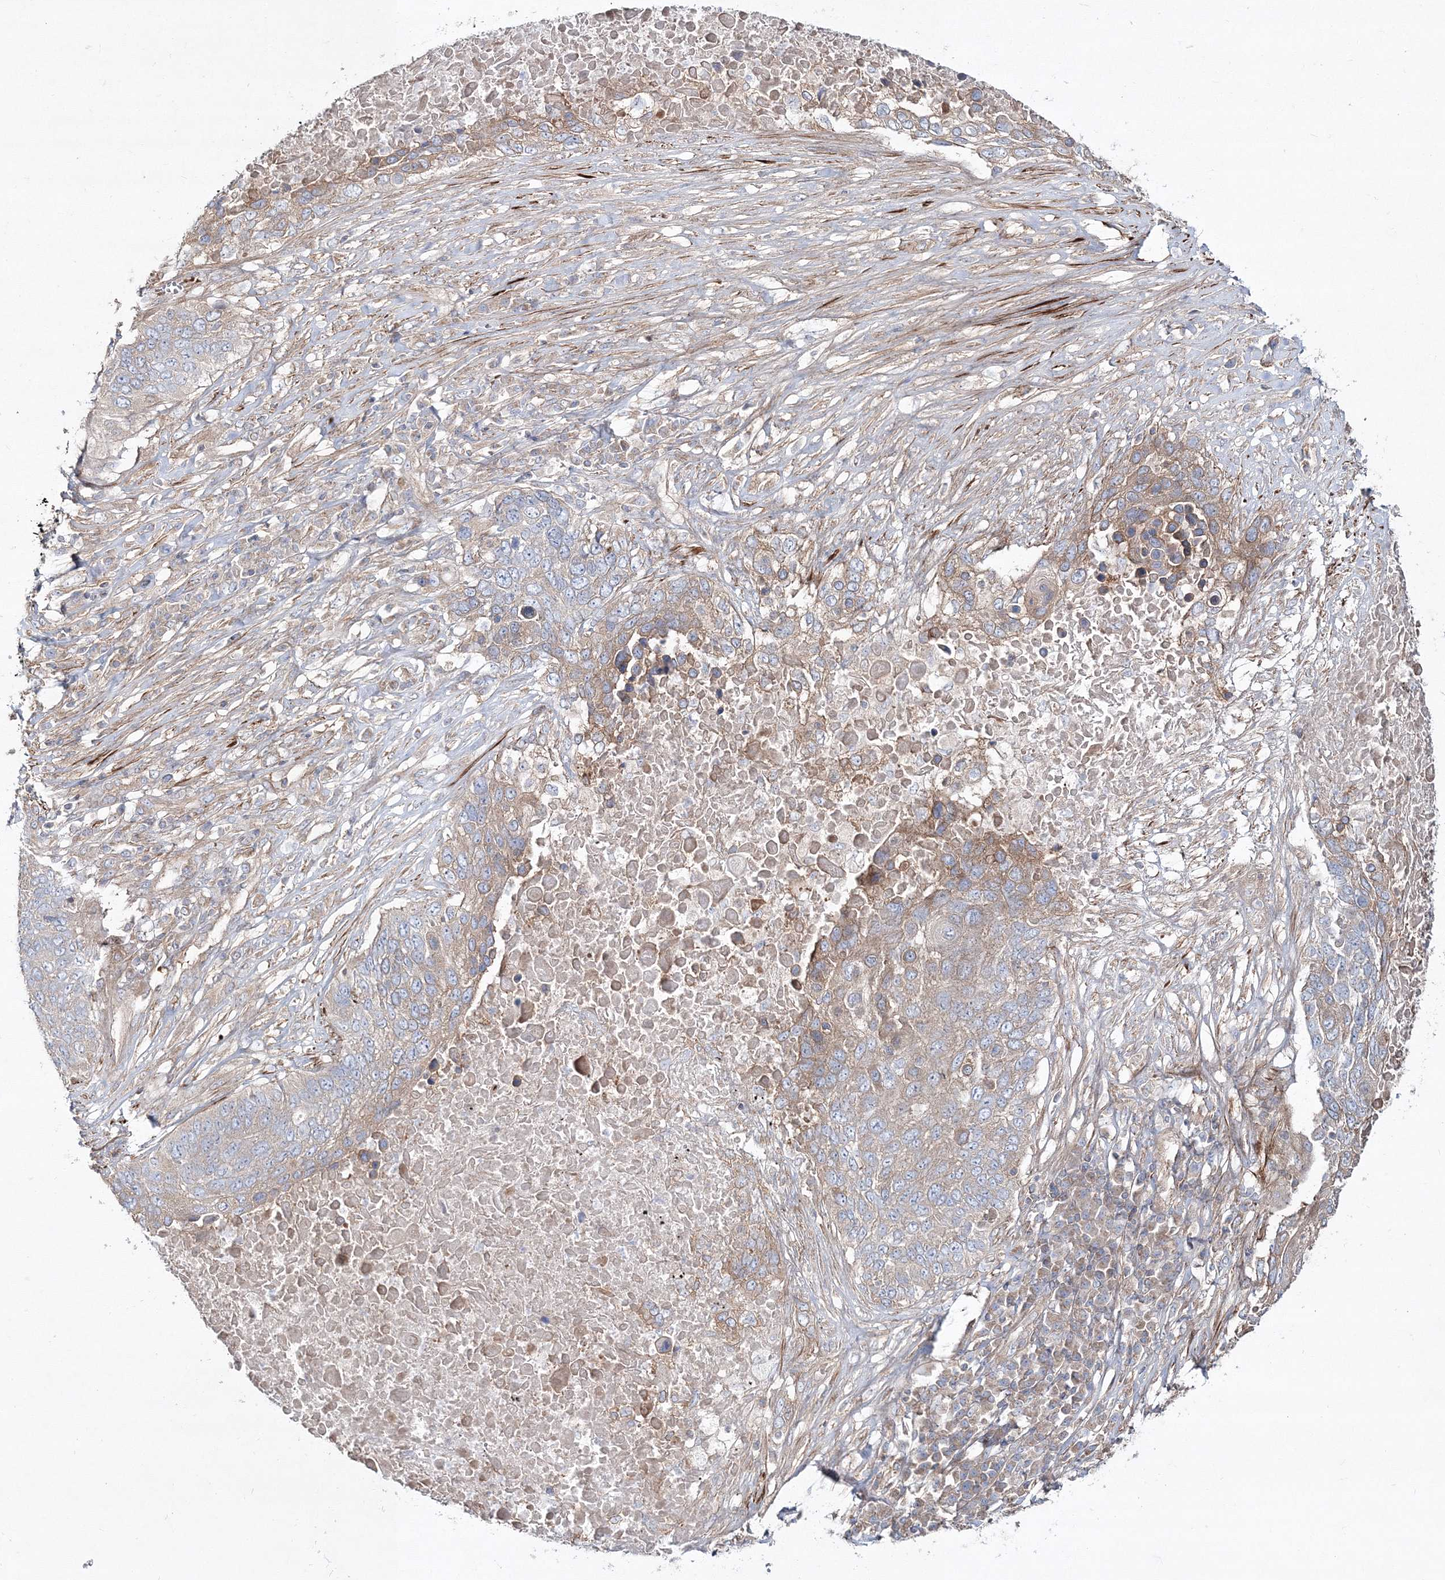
{"staining": {"intensity": "moderate", "quantity": "<25%", "location": "cytoplasmic/membranous"}, "tissue": "lung cancer", "cell_type": "Tumor cells", "image_type": "cancer", "snomed": [{"axis": "morphology", "description": "Squamous cell carcinoma, NOS"}, {"axis": "topography", "description": "Lung"}], "caption": "Moderate cytoplasmic/membranous staining is seen in approximately <25% of tumor cells in squamous cell carcinoma (lung).", "gene": "ZSWIM6", "patient": {"sex": "male", "age": 66}}